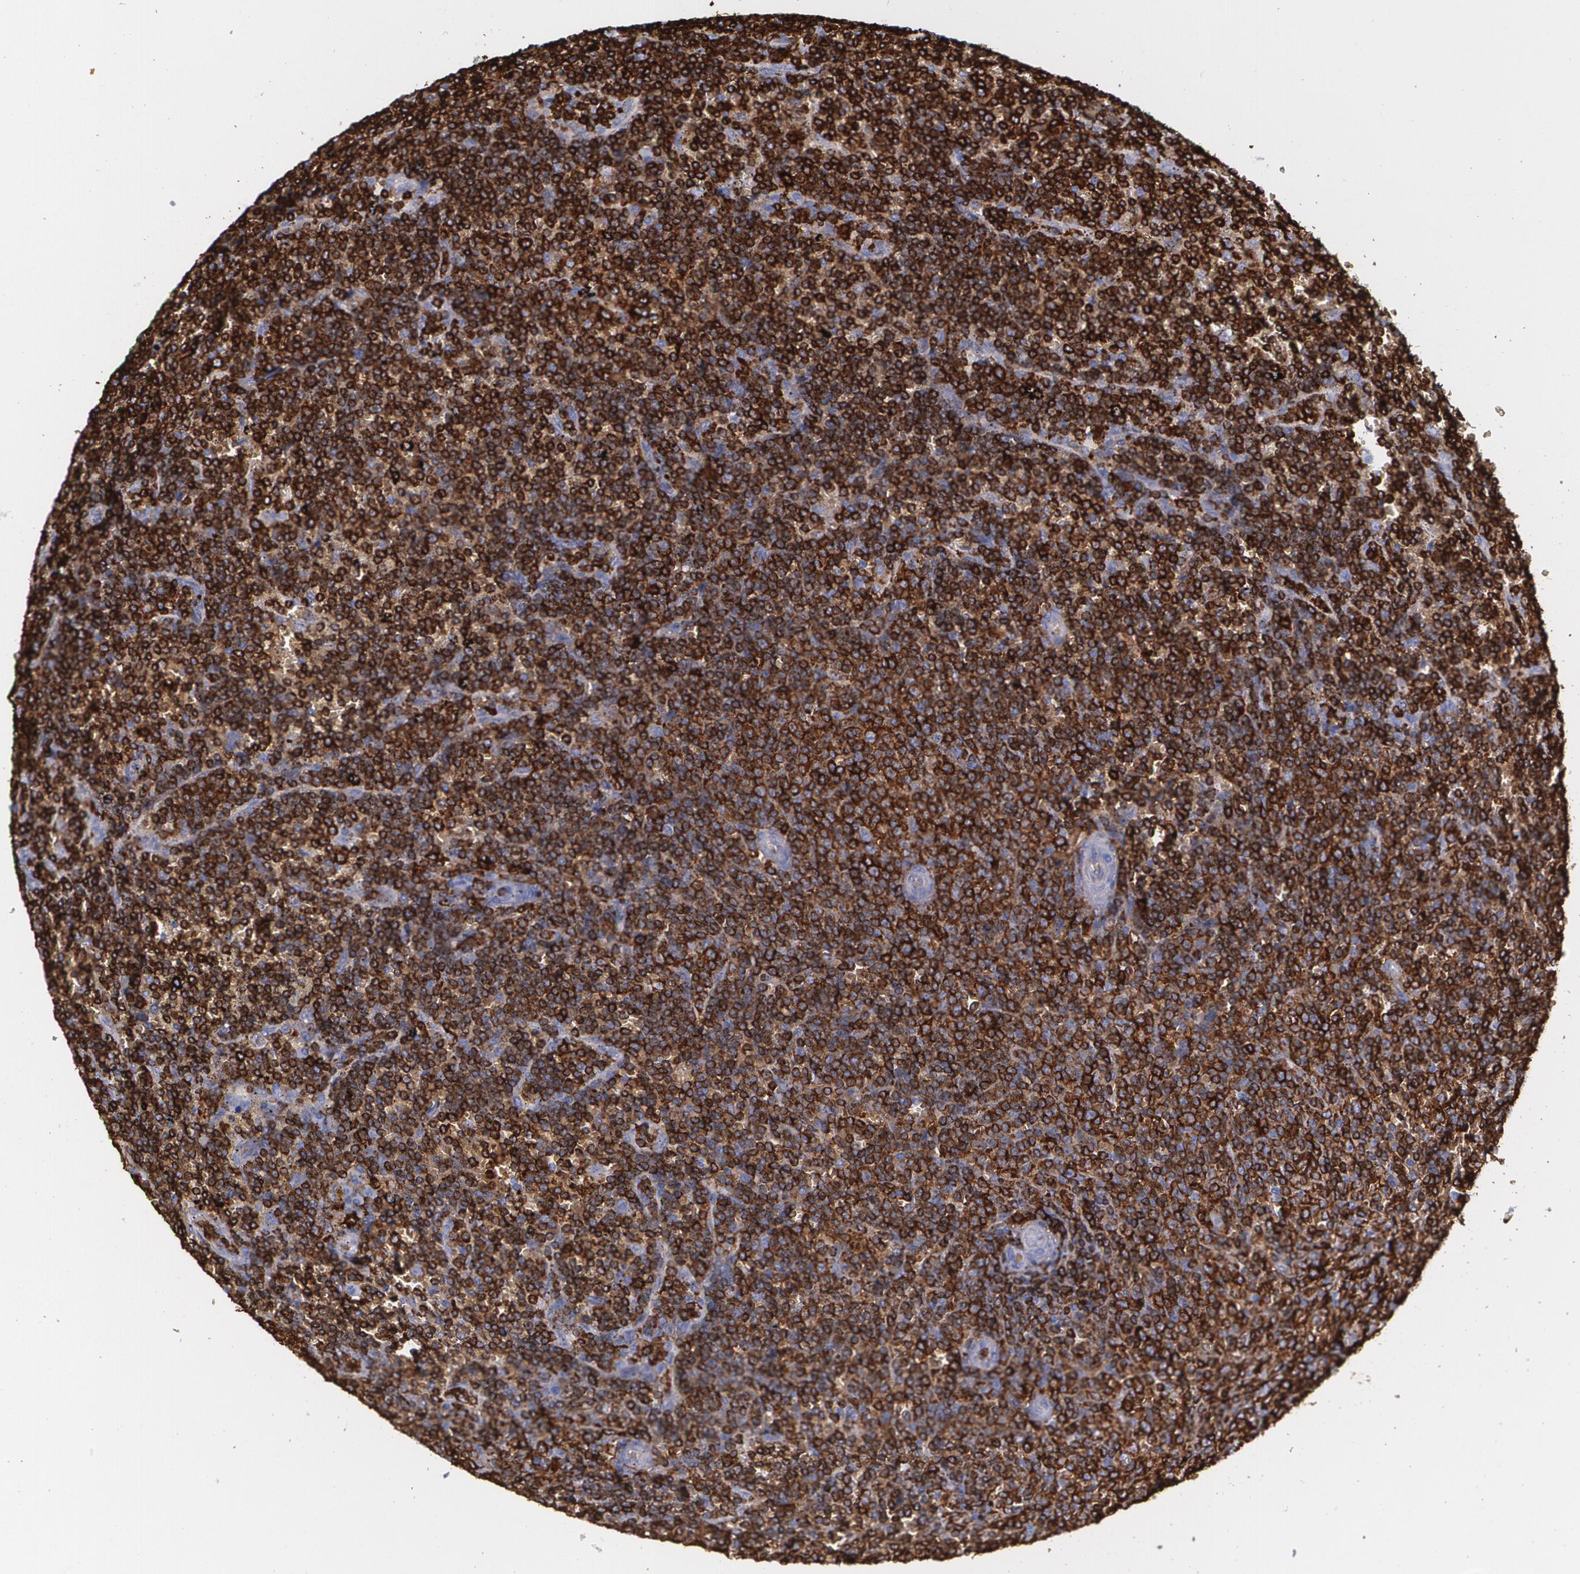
{"staining": {"intensity": "strong", "quantity": ">75%", "location": "cytoplasmic/membranous"}, "tissue": "lymphoma", "cell_type": "Tumor cells", "image_type": "cancer", "snomed": [{"axis": "morphology", "description": "Malignant lymphoma, non-Hodgkin's type, Low grade"}, {"axis": "topography", "description": "Spleen"}], "caption": "Lymphoma stained with a brown dye shows strong cytoplasmic/membranous positive expression in approximately >75% of tumor cells.", "gene": "HLA-DRA", "patient": {"sex": "male", "age": 80}}